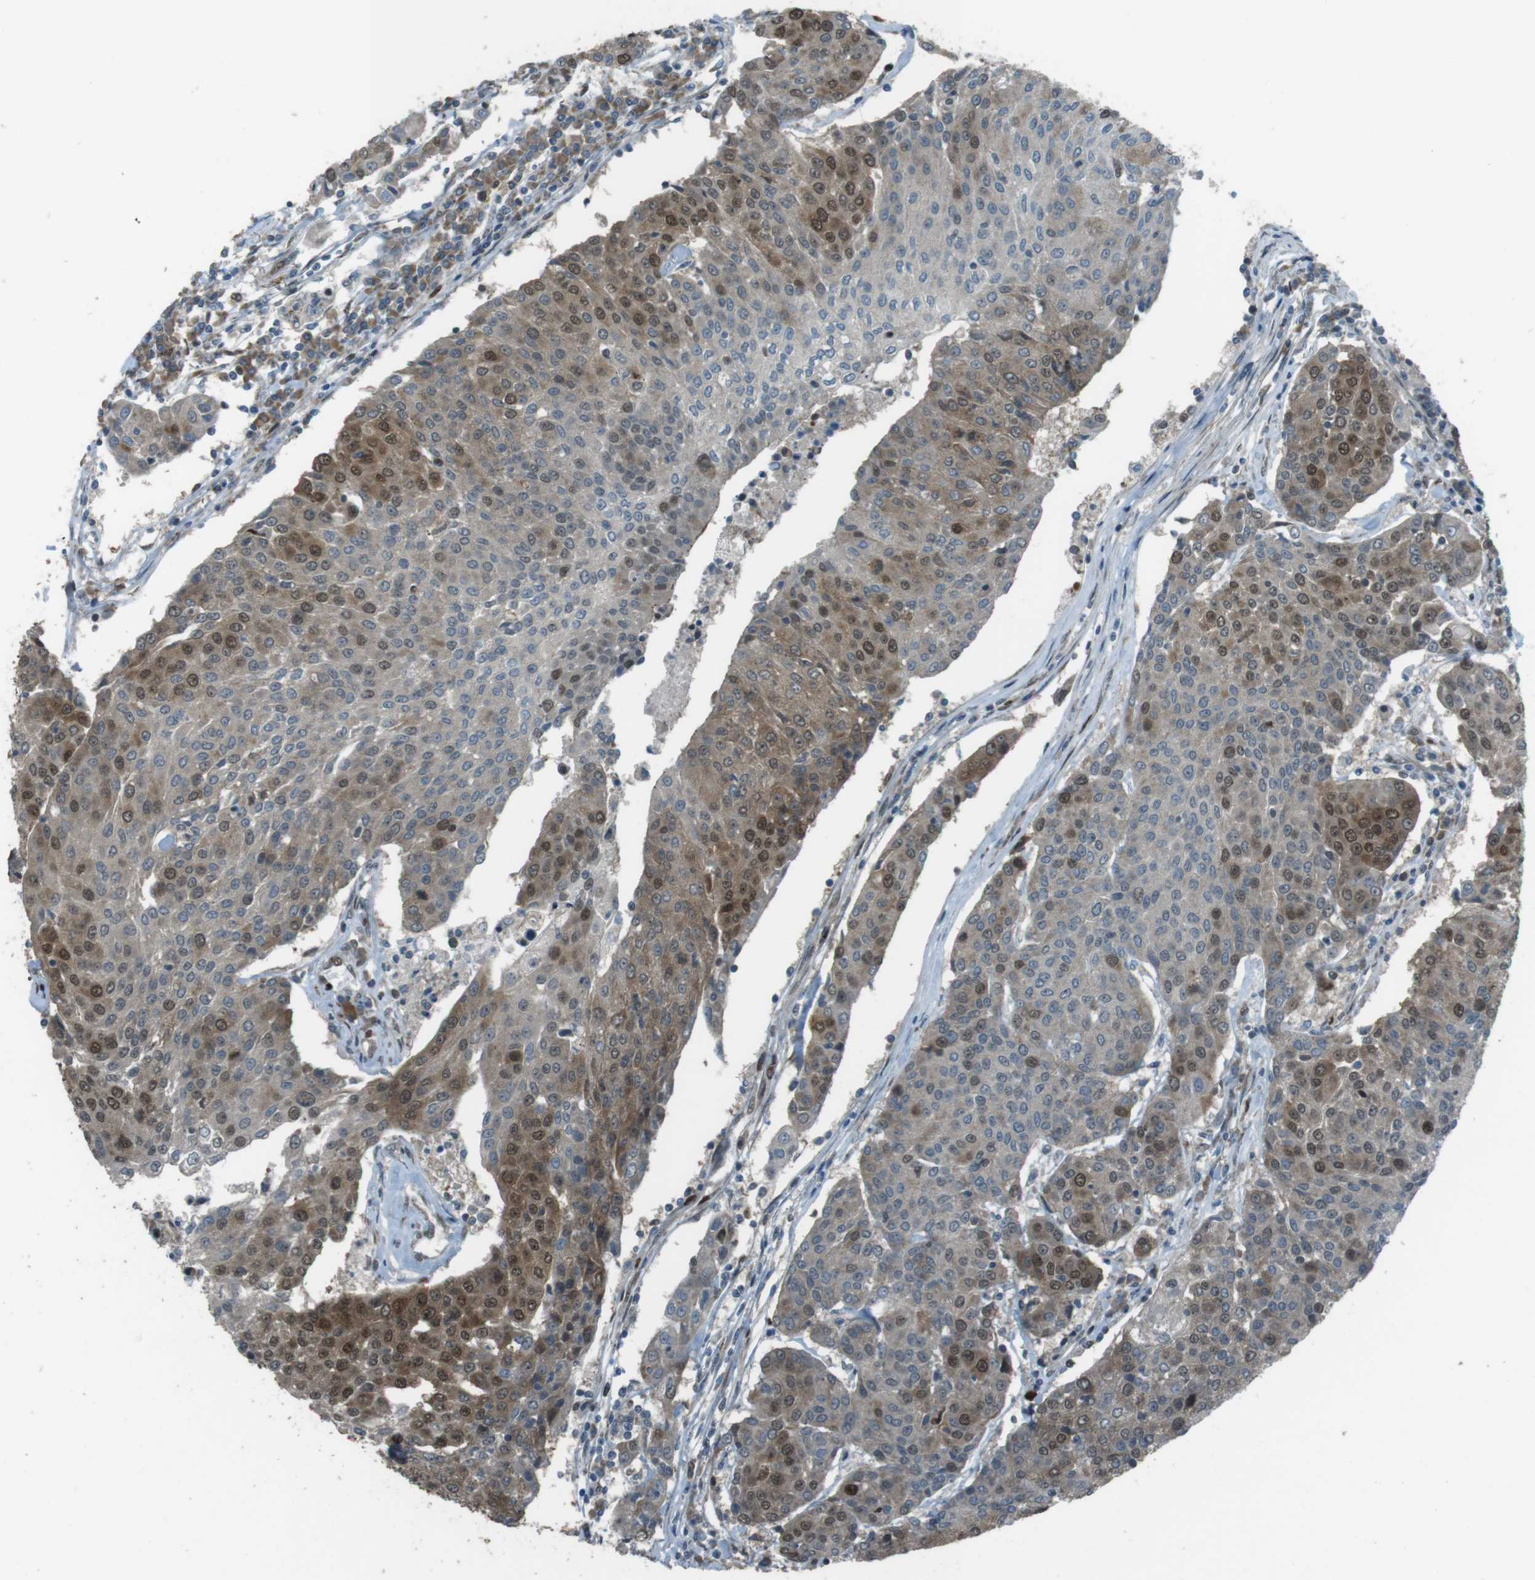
{"staining": {"intensity": "moderate", "quantity": "<25%", "location": "cytoplasmic/membranous,nuclear"}, "tissue": "urothelial cancer", "cell_type": "Tumor cells", "image_type": "cancer", "snomed": [{"axis": "morphology", "description": "Urothelial carcinoma, High grade"}, {"axis": "topography", "description": "Urinary bladder"}], "caption": "There is low levels of moderate cytoplasmic/membranous and nuclear staining in tumor cells of urothelial cancer, as demonstrated by immunohistochemical staining (brown color).", "gene": "ZNF330", "patient": {"sex": "female", "age": 85}}